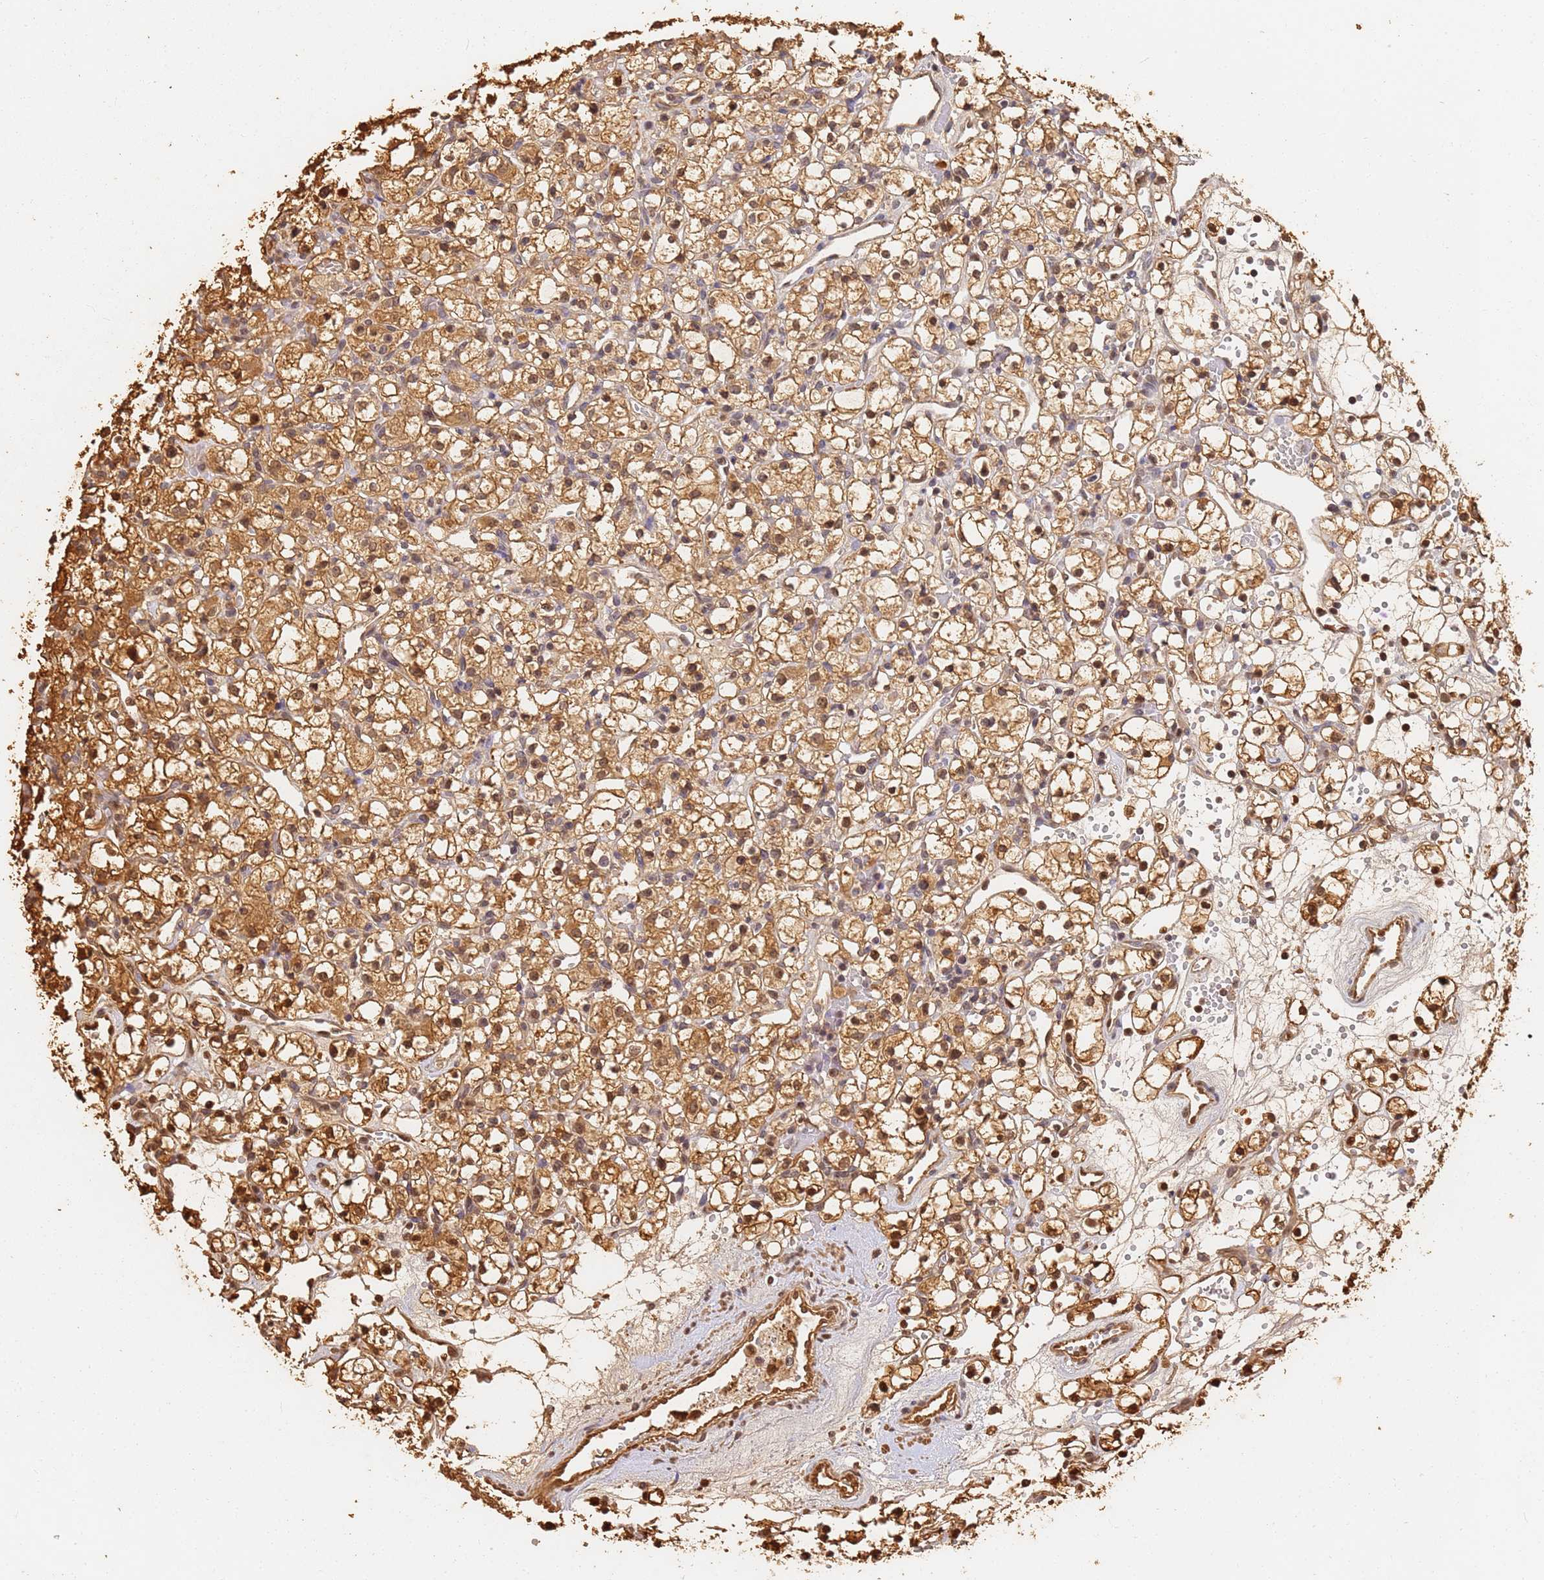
{"staining": {"intensity": "moderate", "quantity": ">75%", "location": "cytoplasmic/membranous,nuclear"}, "tissue": "renal cancer", "cell_type": "Tumor cells", "image_type": "cancer", "snomed": [{"axis": "morphology", "description": "Adenocarcinoma, NOS"}, {"axis": "topography", "description": "Kidney"}], "caption": "Approximately >75% of tumor cells in human renal cancer show moderate cytoplasmic/membranous and nuclear protein staining as visualized by brown immunohistochemical staining.", "gene": "JAK2", "patient": {"sex": "female", "age": 59}}